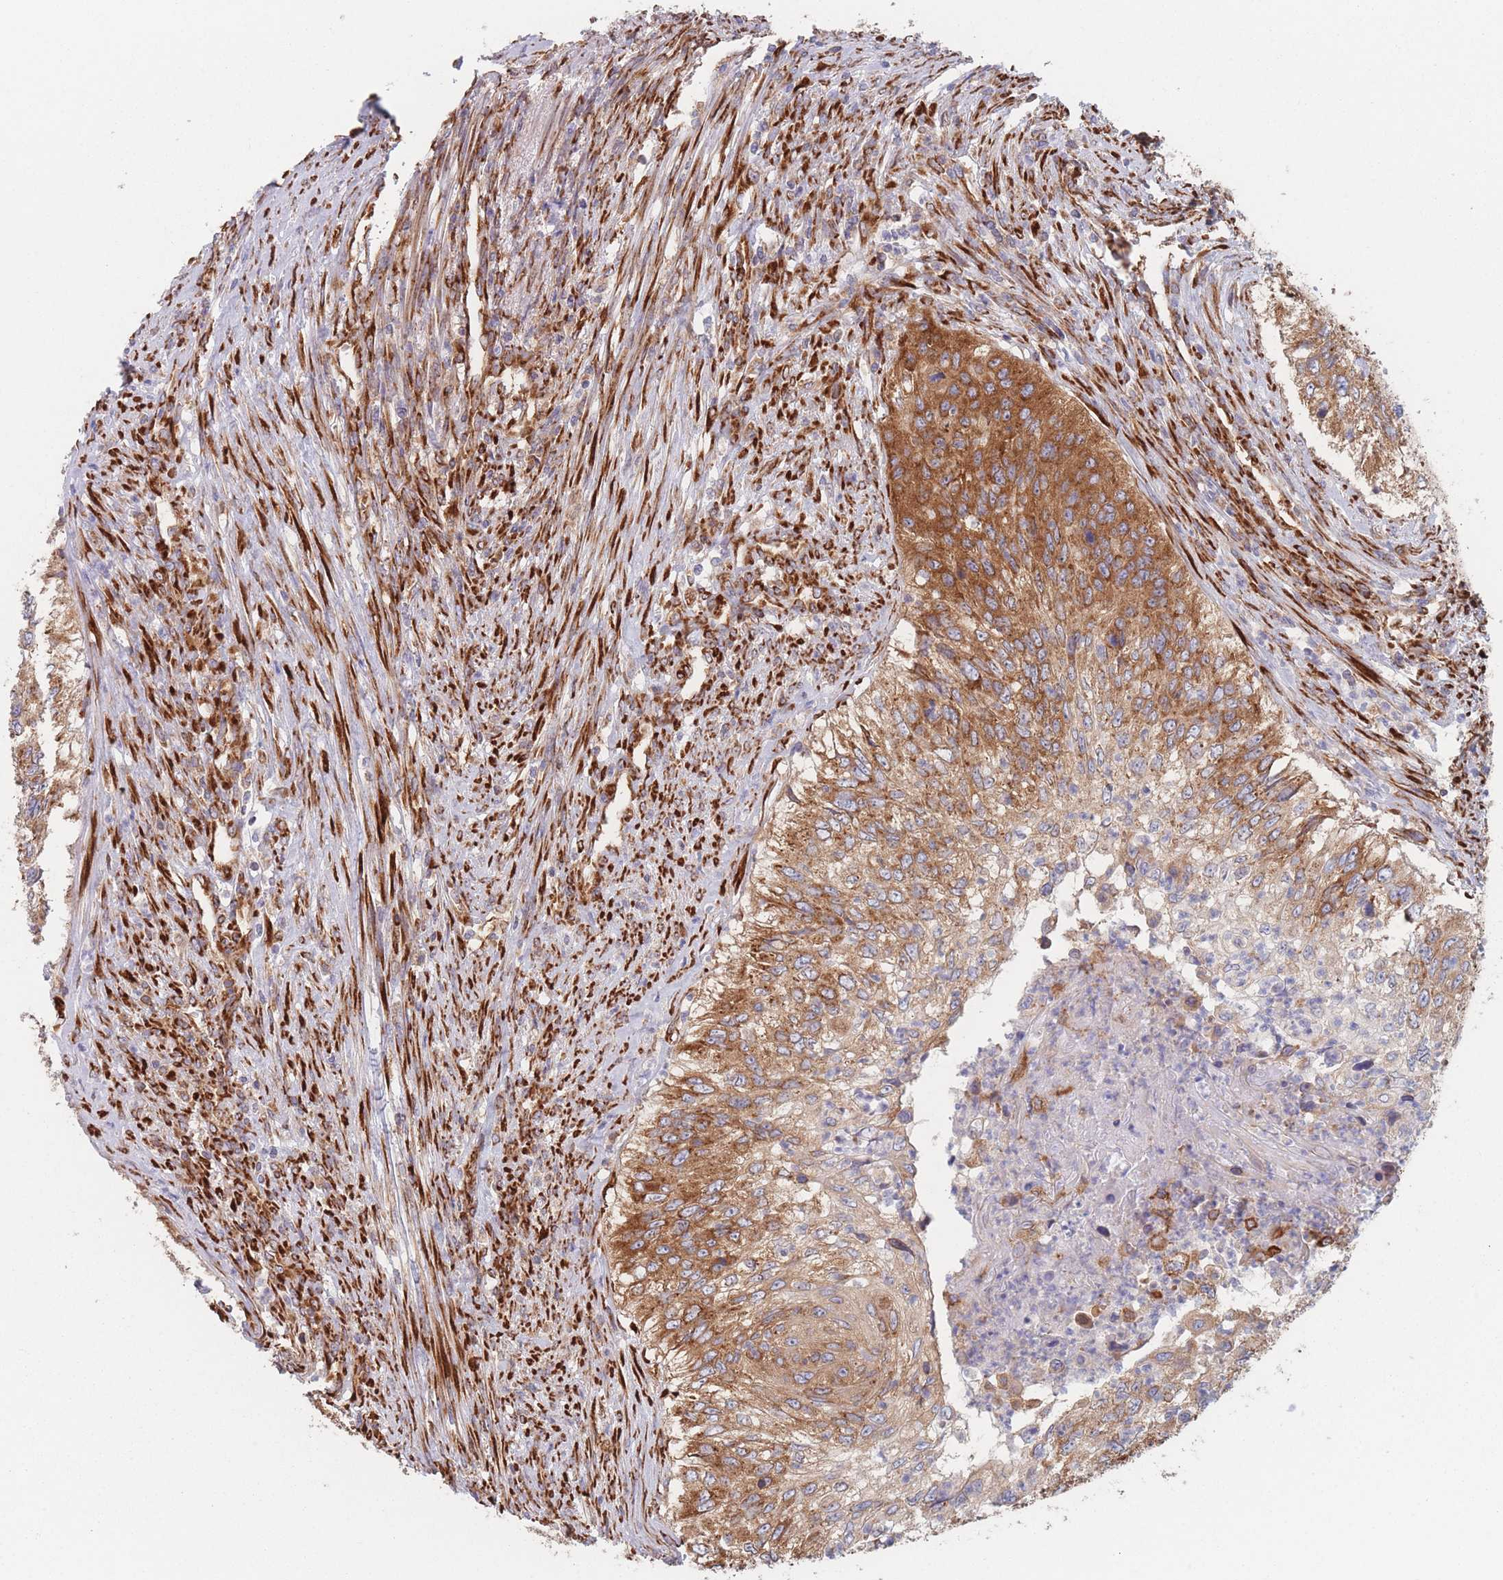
{"staining": {"intensity": "moderate", "quantity": ">75%", "location": "cytoplasmic/membranous"}, "tissue": "urothelial cancer", "cell_type": "Tumor cells", "image_type": "cancer", "snomed": [{"axis": "morphology", "description": "Urothelial carcinoma, High grade"}, {"axis": "topography", "description": "Urinary bladder"}], "caption": "Urothelial cancer stained with a brown dye exhibits moderate cytoplasmic/membranous positive positivity in approximately >75% of tumor cells.", "gene": "EEF1B2", "patient": {"sex": "female", "age": 60}}